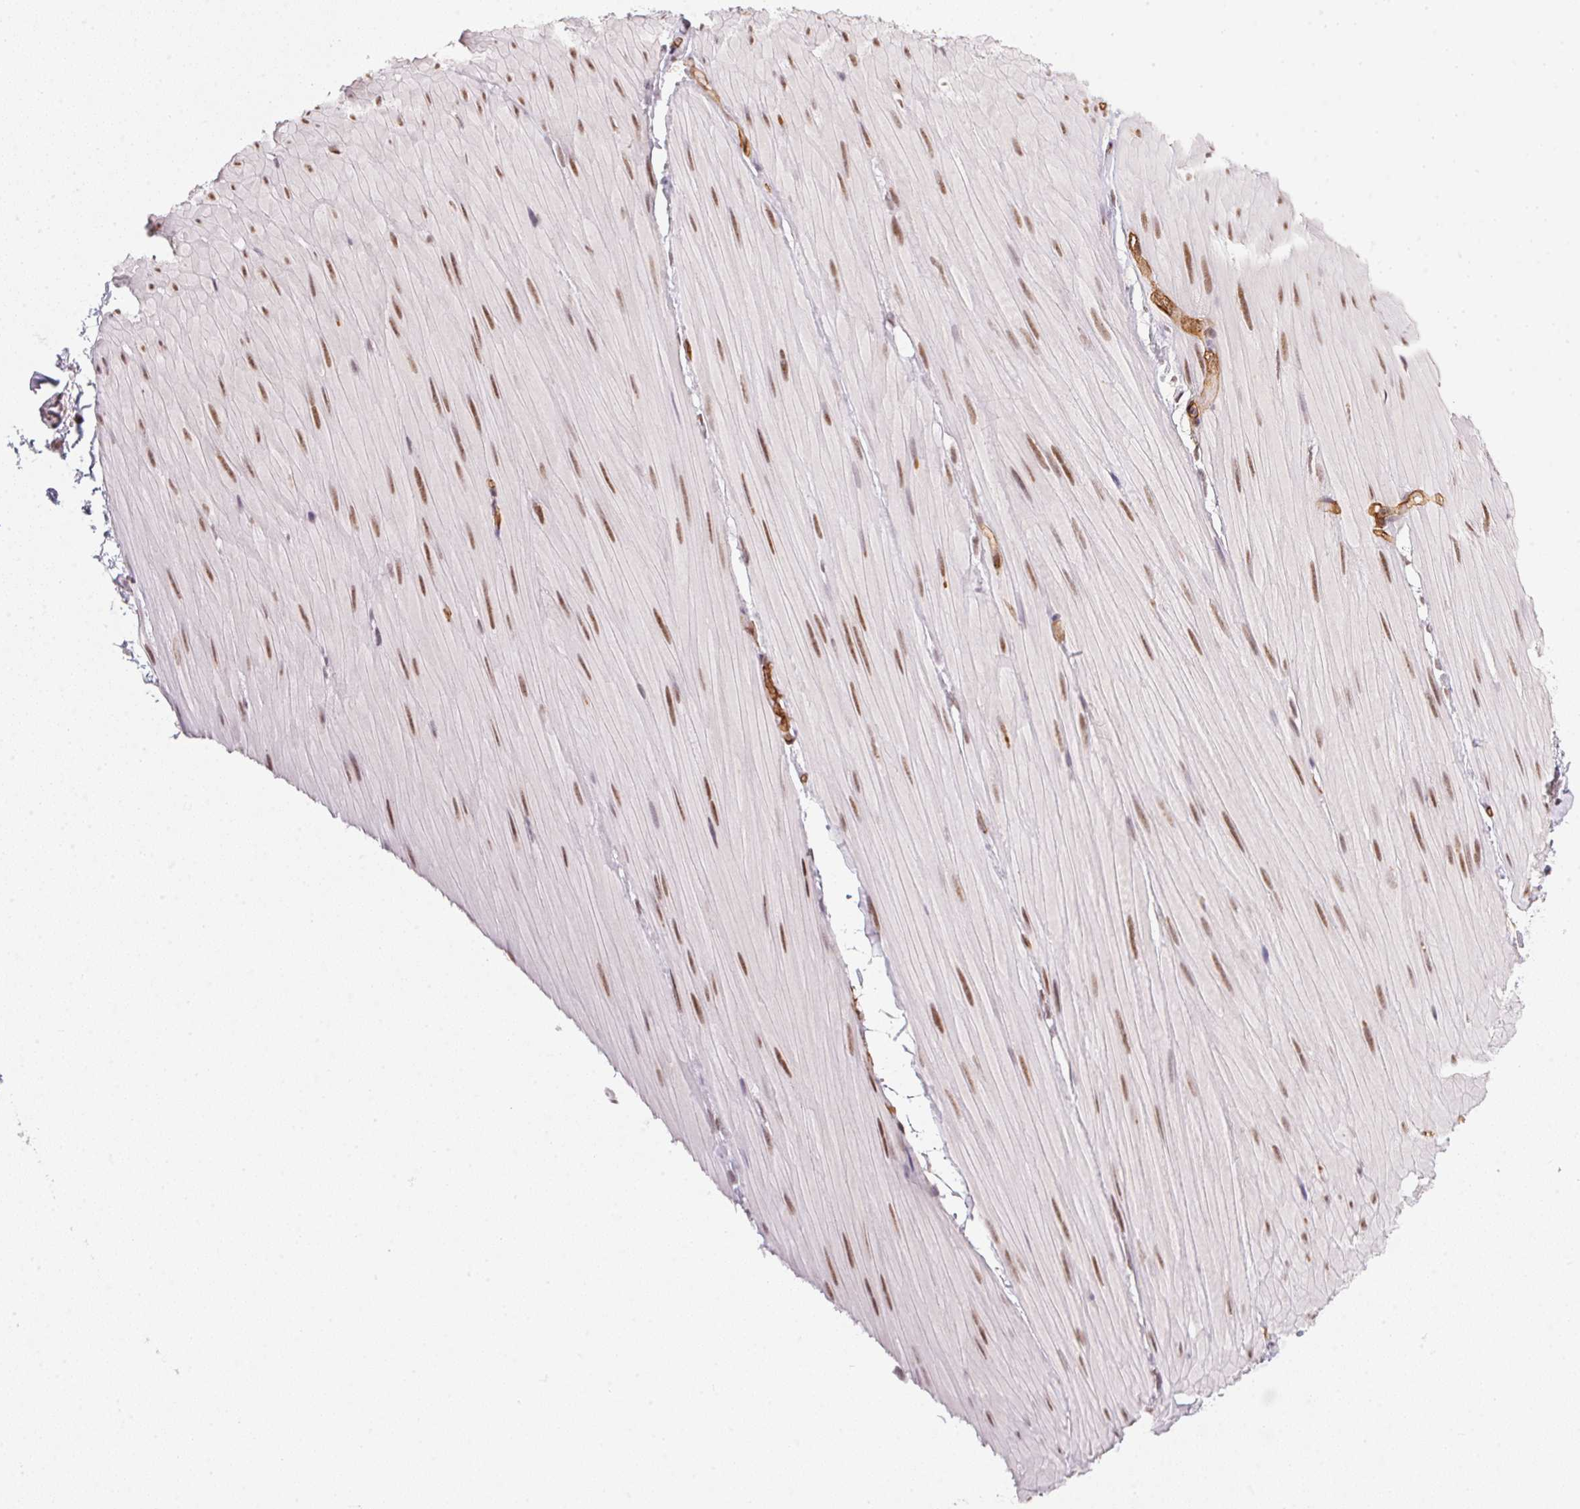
{"staining": {"intensity": "negative", "quantity": "none", "location": "none"}, "tissue": "adipose tissue", "cell_type": "Adipocytes", "image_type": "normal", "snomed": [{"axis": "morphology", "description": "Normal tissue, NOS"}, {"axis": "topography", "description": "Smooth muscle"}, {"axis": "topography", "description": "Peripheral nerve tissue"}], "caption": "This is an immunohistochemistry image of unremarkable human adipose tissue. There is no expression in adipocytes.", "gene": "SRSF7", "patient": {"sex": "male", "age": 58}}